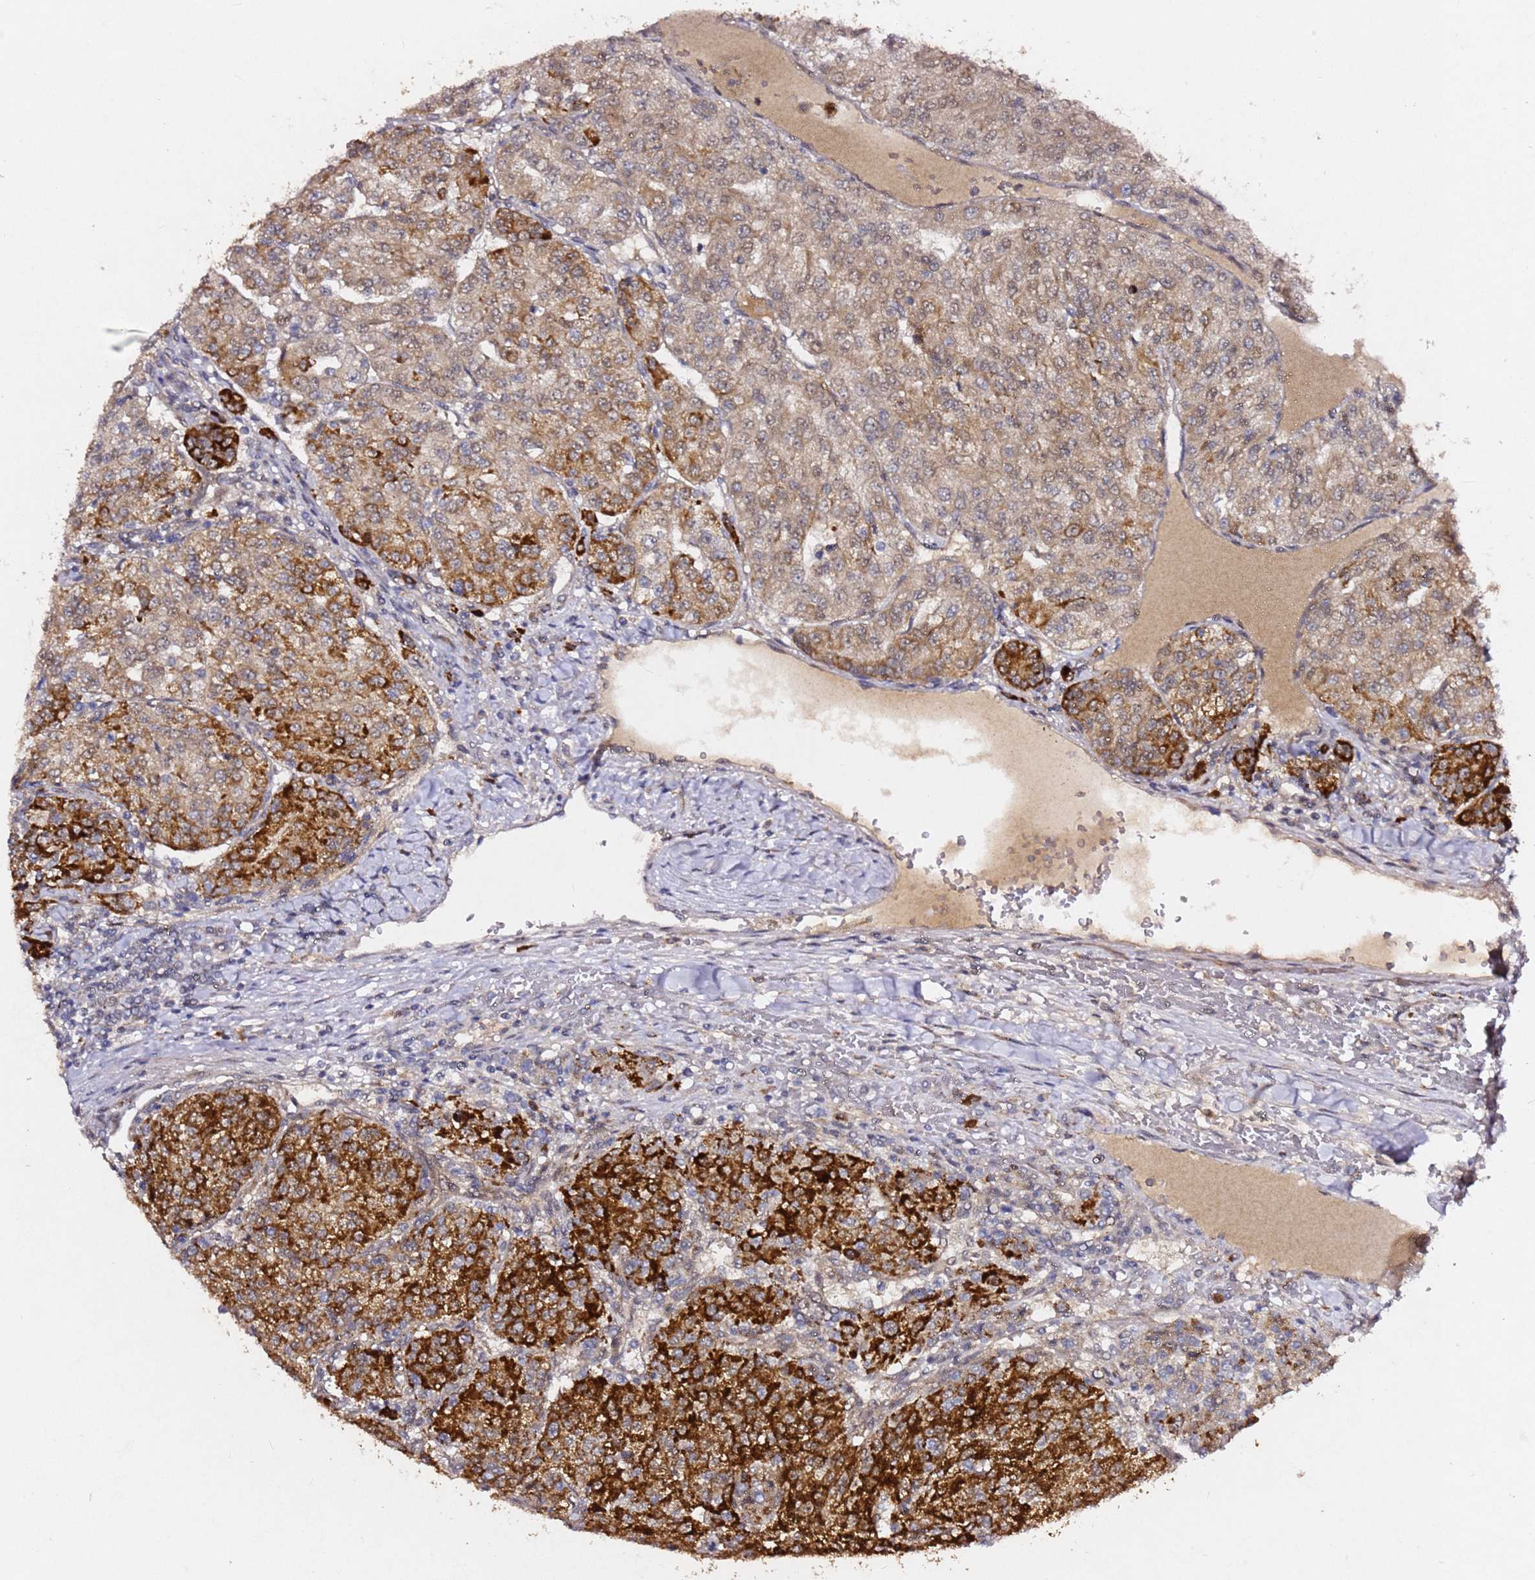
{"staining": {"intensity": "strong", "quantity": "25%-75%", "location": "cytoplasmic/membranous"}, "tissue": "renal cancer", "cell_type": "Tumor cells", "image_type": "cancer", "snomed": [{"axis": "morphology", "description": "Adenocarcinoma, NOS"}, {"axis": "topography", "description": "Kidney"}], "caption": "This is an image of immunohistochemistry (IHC) staining of renal cancer (adenocarcinoma), which shows strong expression in the cytoplasmic/membranous of tumor cells.", "gene": "ALG11", "patient": {"sex": "female", "age": 63}}